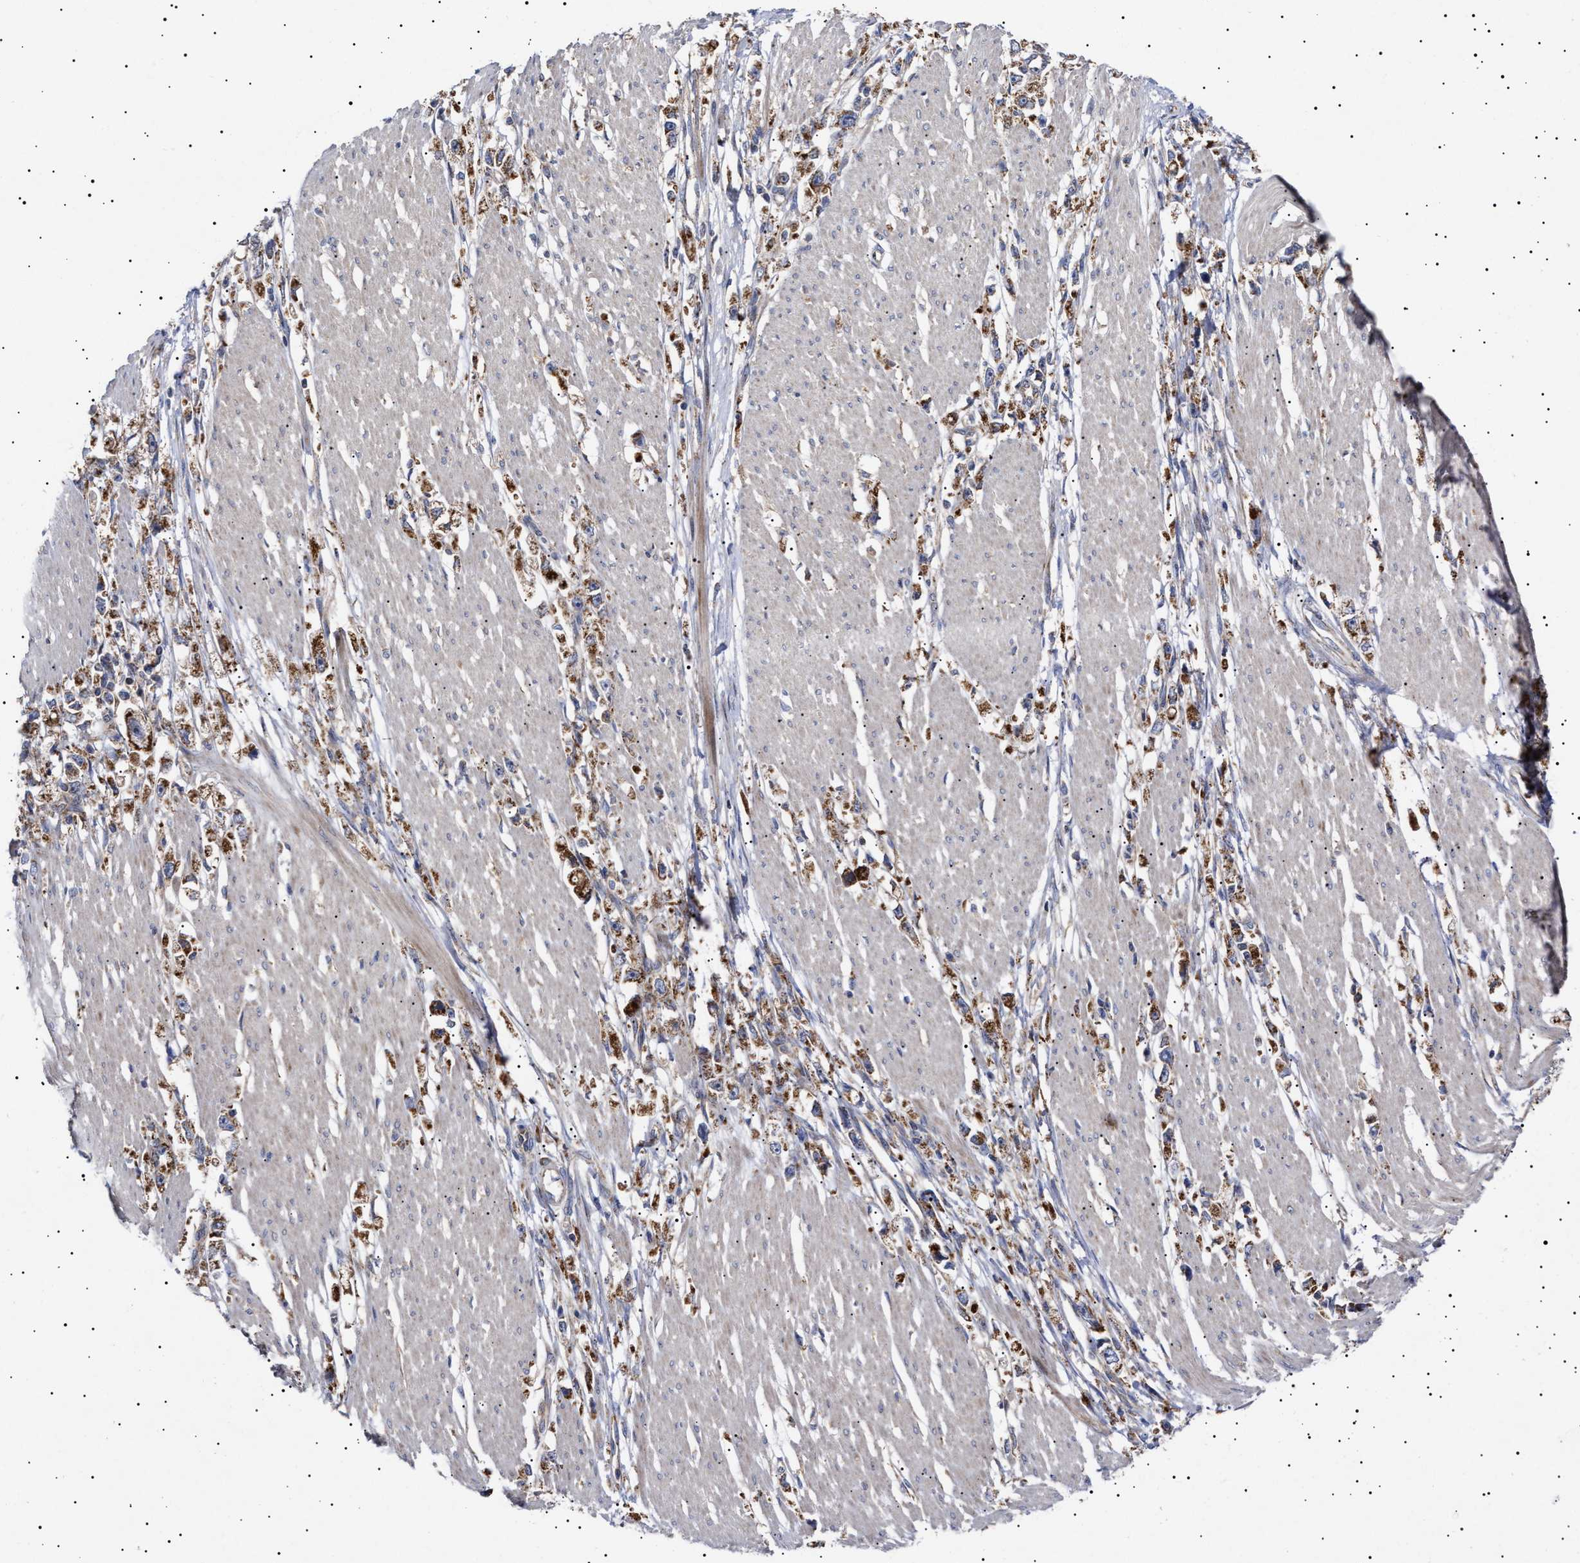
{"staining": {"intensity": "moderate", "quantity": ">75%", "location": "cytoplasmic/membranous"}, "tissue": "stomach cancer", "cell_type": "Tumor cells", "image_type": "cancer", "snomed": [{"axis": "morphology", "description": "Adenocarcinoma, NOS"}, {"axis": "topography", "description": "Stomach"}], "caption": "DAB immunohistochemical staining of stomach adenocarcinoma reveals moderate cytoplasmic/membranous protein expression in about >75% of tumor cells. (Brightfield microscopy of DAB IHC at high magnification).", "gene": "MRPL10", "patient": {"sex": "female", "age": 59}}